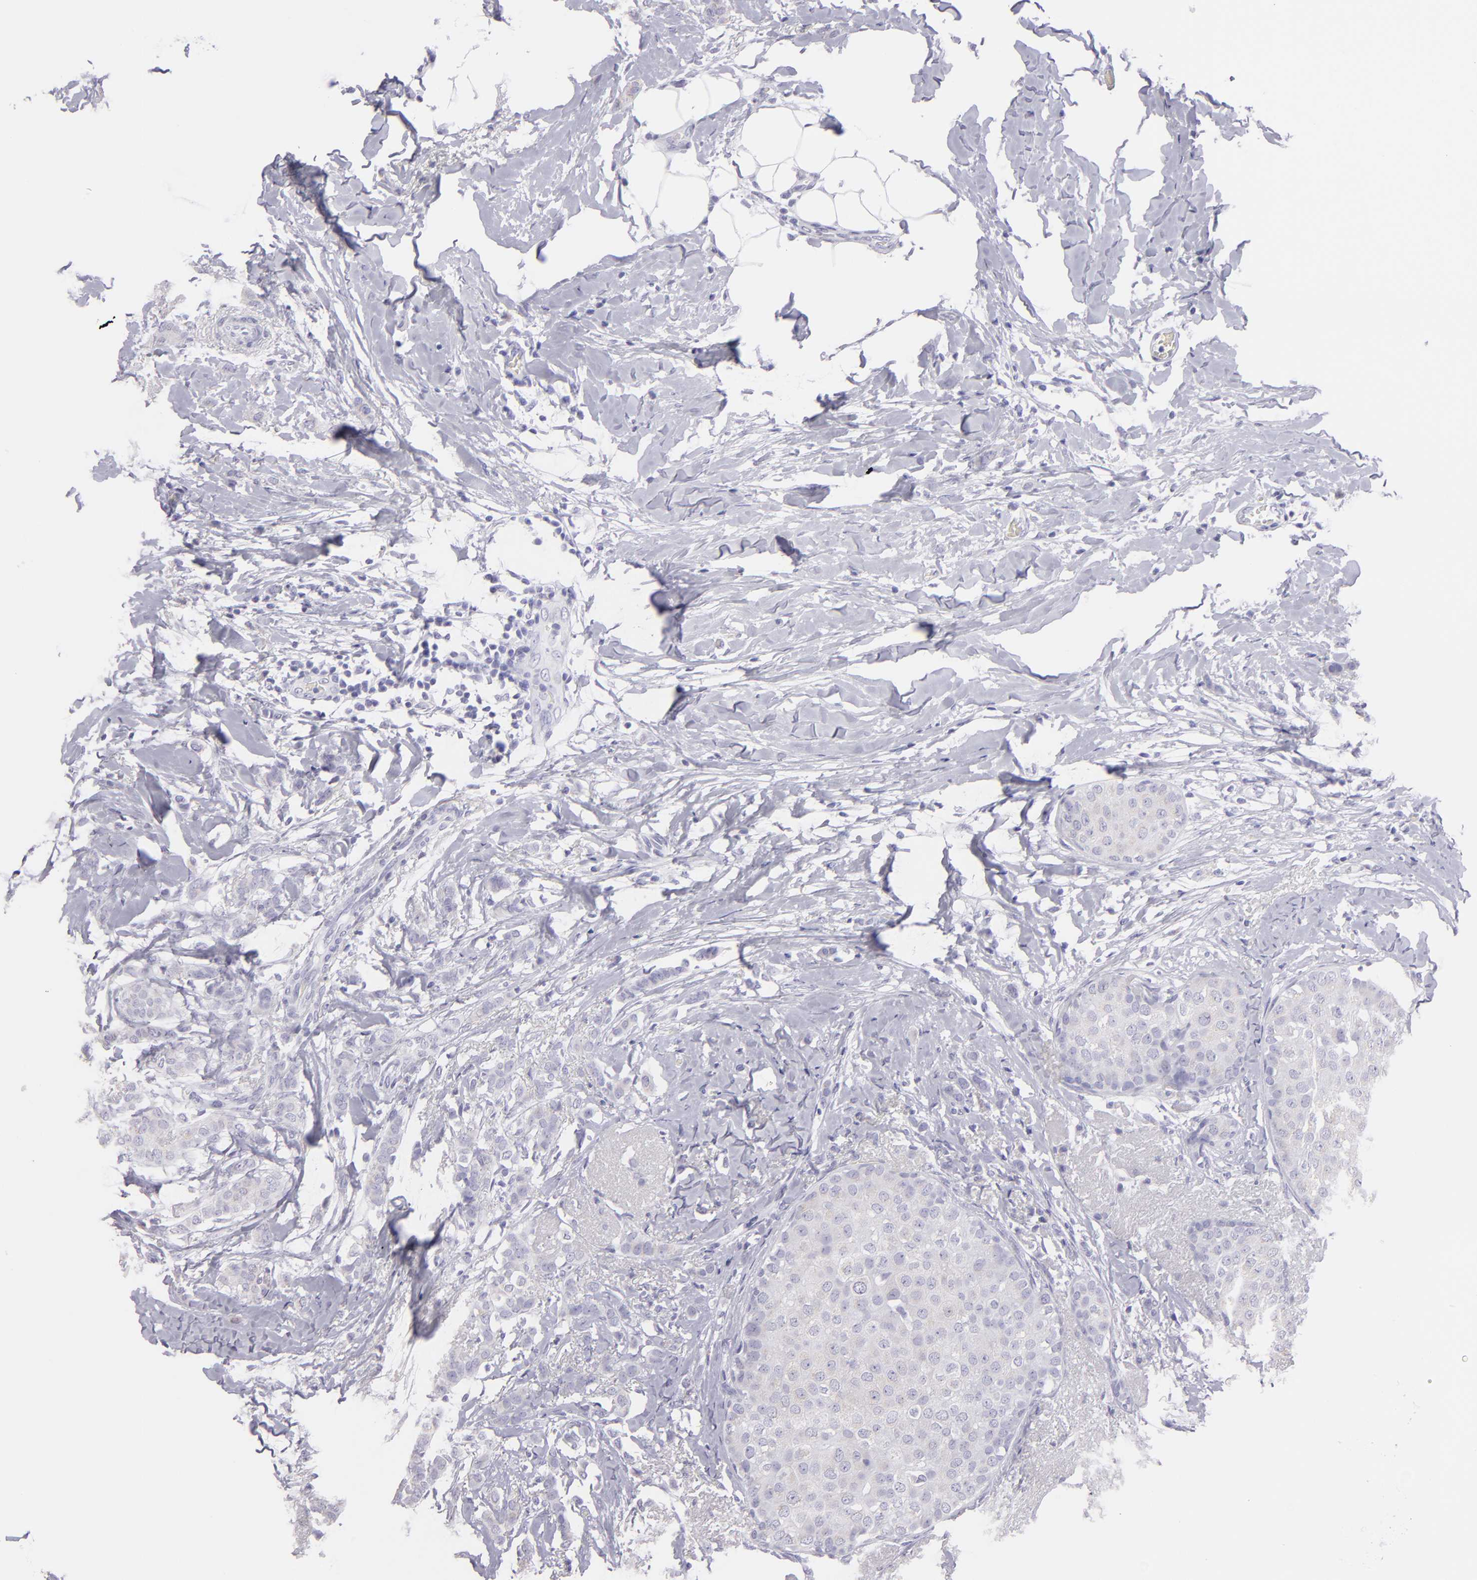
{"staining": {"intensity": "negative", "quantity": "none", "location": "none"}, "tissue": "breast cancer", "cell_type": "Tumor cells", "image_type": "cancer", "snomed": [{"axis": "morphology", "description": "Lobular carcinoma"}, {"axis": "topography", "description": "Breast"}], "caption": "This is a histopathology image of IHC staining of breast lobular carcinoma, which shows no staining in tumor cells.", "gene": "MUC5AC", "patient": {"sex": "female", "age": 55}}